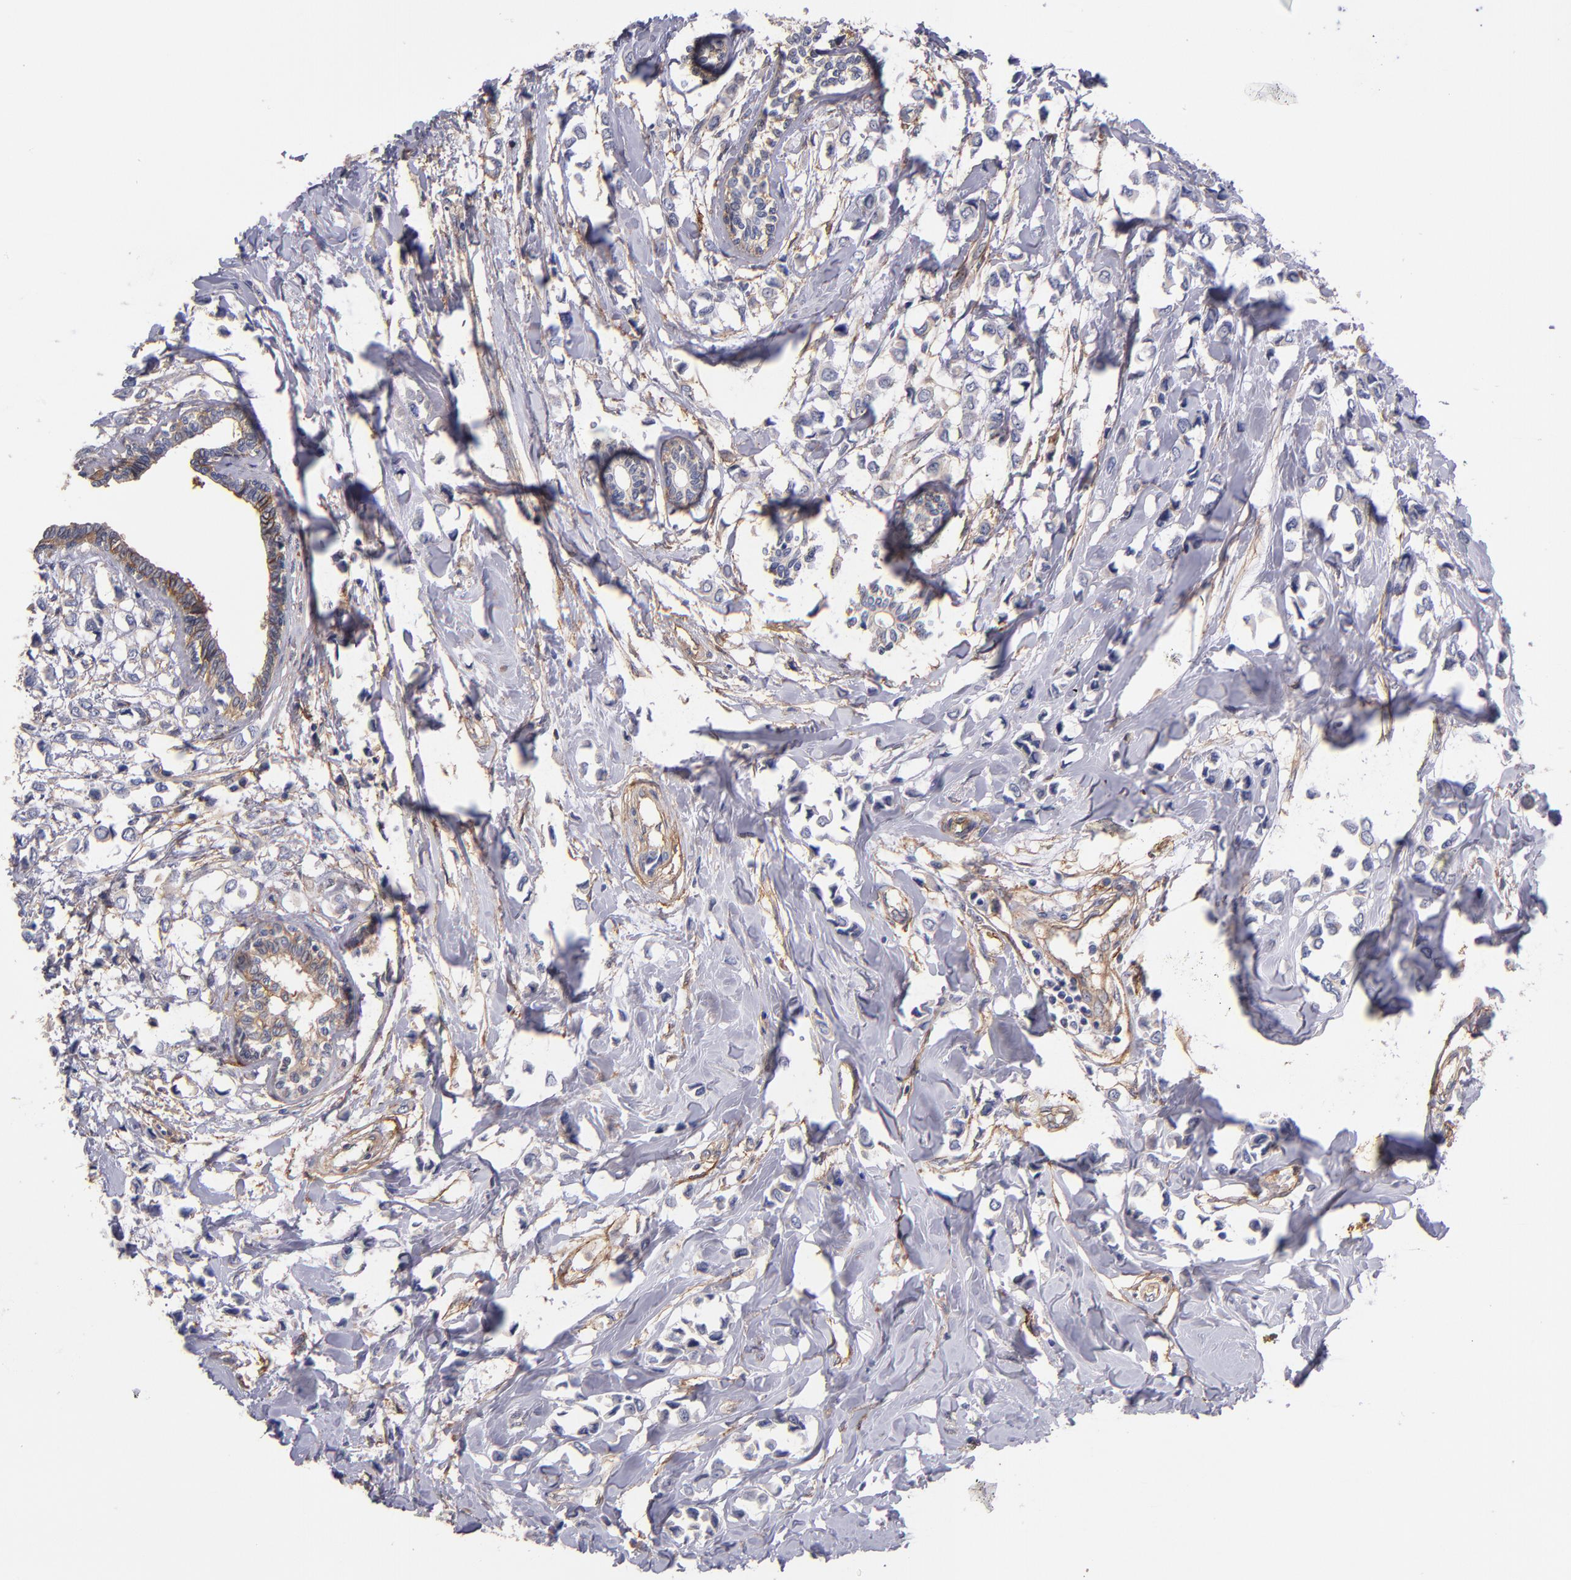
{"staining": {"intensity": "weak", "quantity": "<25%", "location": "cytoplasmic/membranous"}, "tissue": "breast cancer", "cell_type": "Tumor cells", "image_type": "cancer", "snomed": [{"axis": "morphology", "description": "Lobular carcinoma"}, {"axis": "topography", "description": "Breast"}], "caption": "An immunohistochemistry image of lobular carcinoma (breast) is shown. There is no staining in tumor cells of lobular carcinoma (breast). (Immunohistochemistry (ihc), brightfield microscopy, high magnification).", "gene": "PLSCR4", "patient": {"sex": "female", "age": 51}}